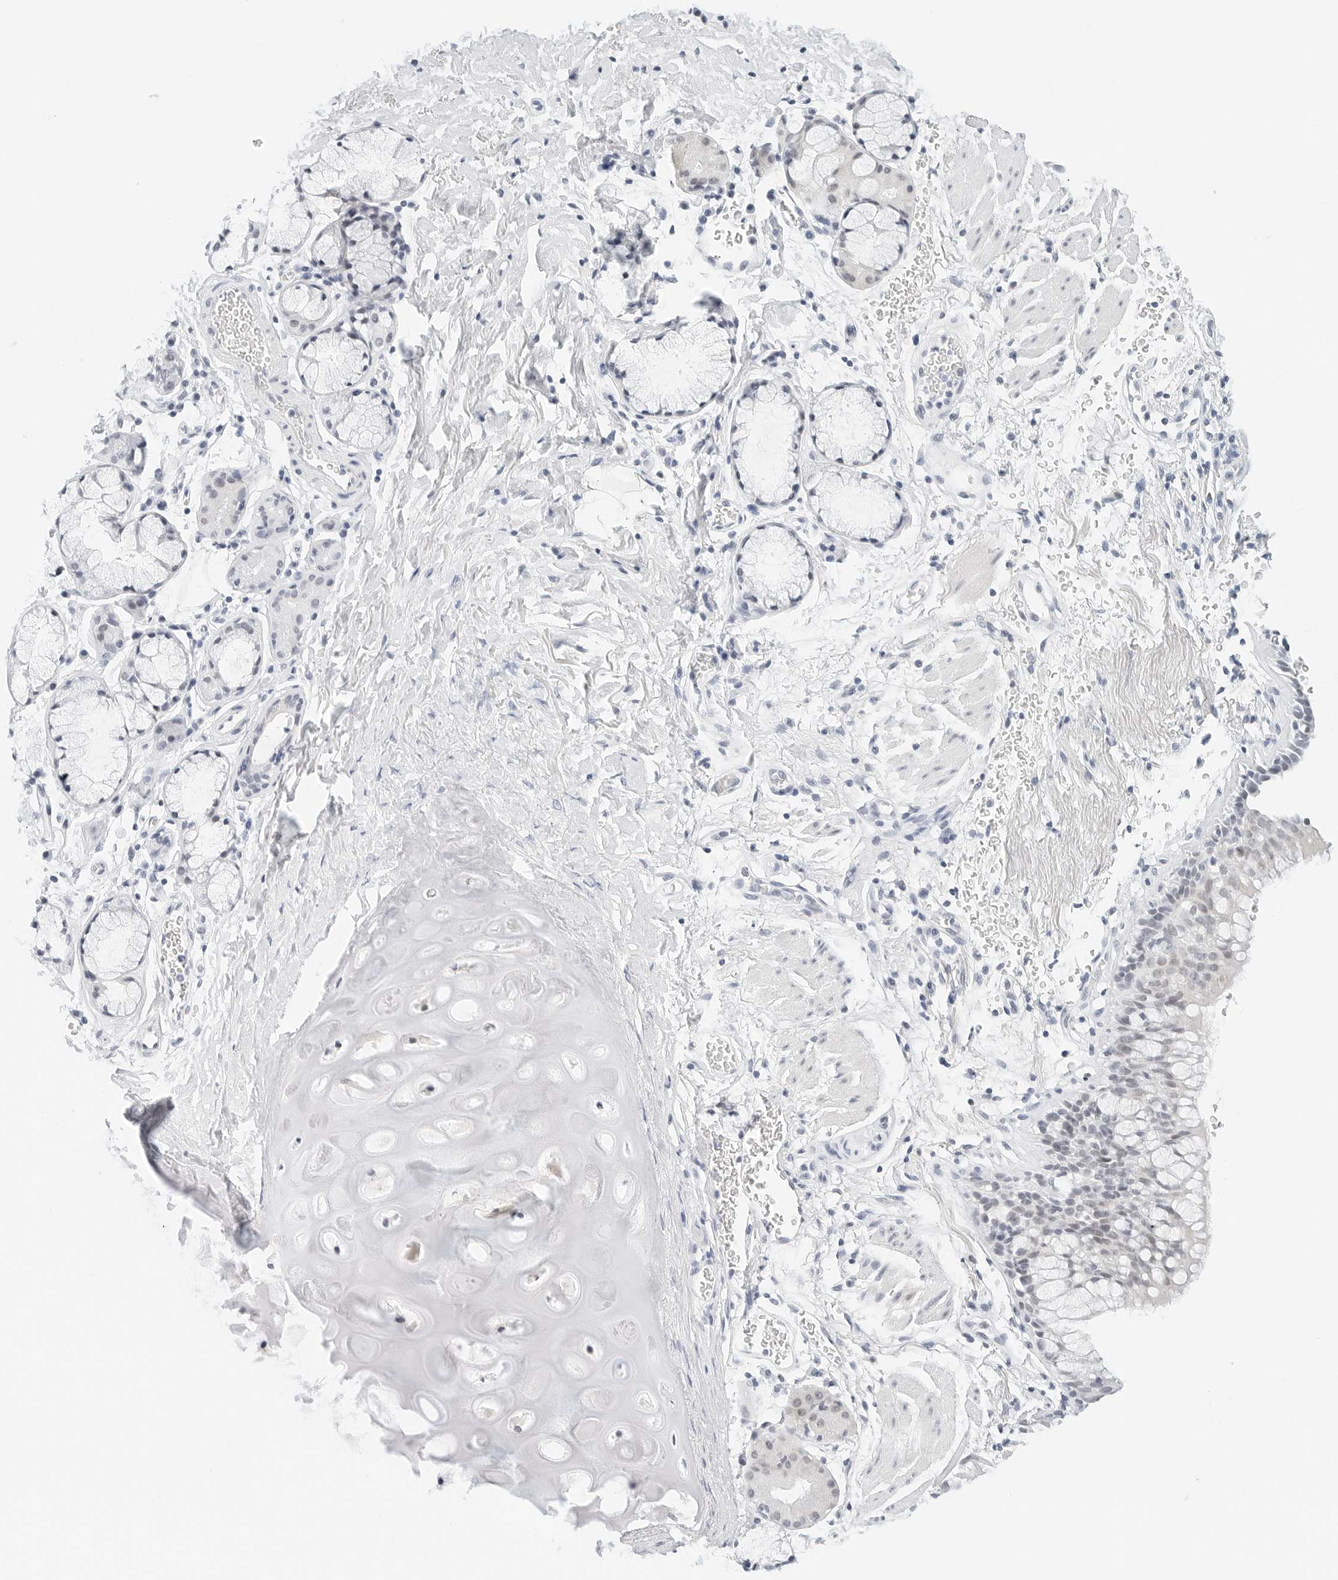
{"staining": {"intensity": "negative", "quantity": "none", "location": "none"}, "tissue": "bronchus", "cell_type": "Respiratory epithelial cells", "image_type": "normal", "snomed": [{"axis": "morphology", "description": "Normal tissue, NOS"}, {"axis": "topography", "description": "Cartilage tissue"}, {"axis": "topography", "description": "Bronchus"}], "caption": "Immunohistochemistry histopathology image of unremarkable bronchus: human bronchus stained with DAB shows no significant protein staining in respiratory epithelial cells.", "gene": "CD22", "patient": {"sex": "female", "age": 53}}